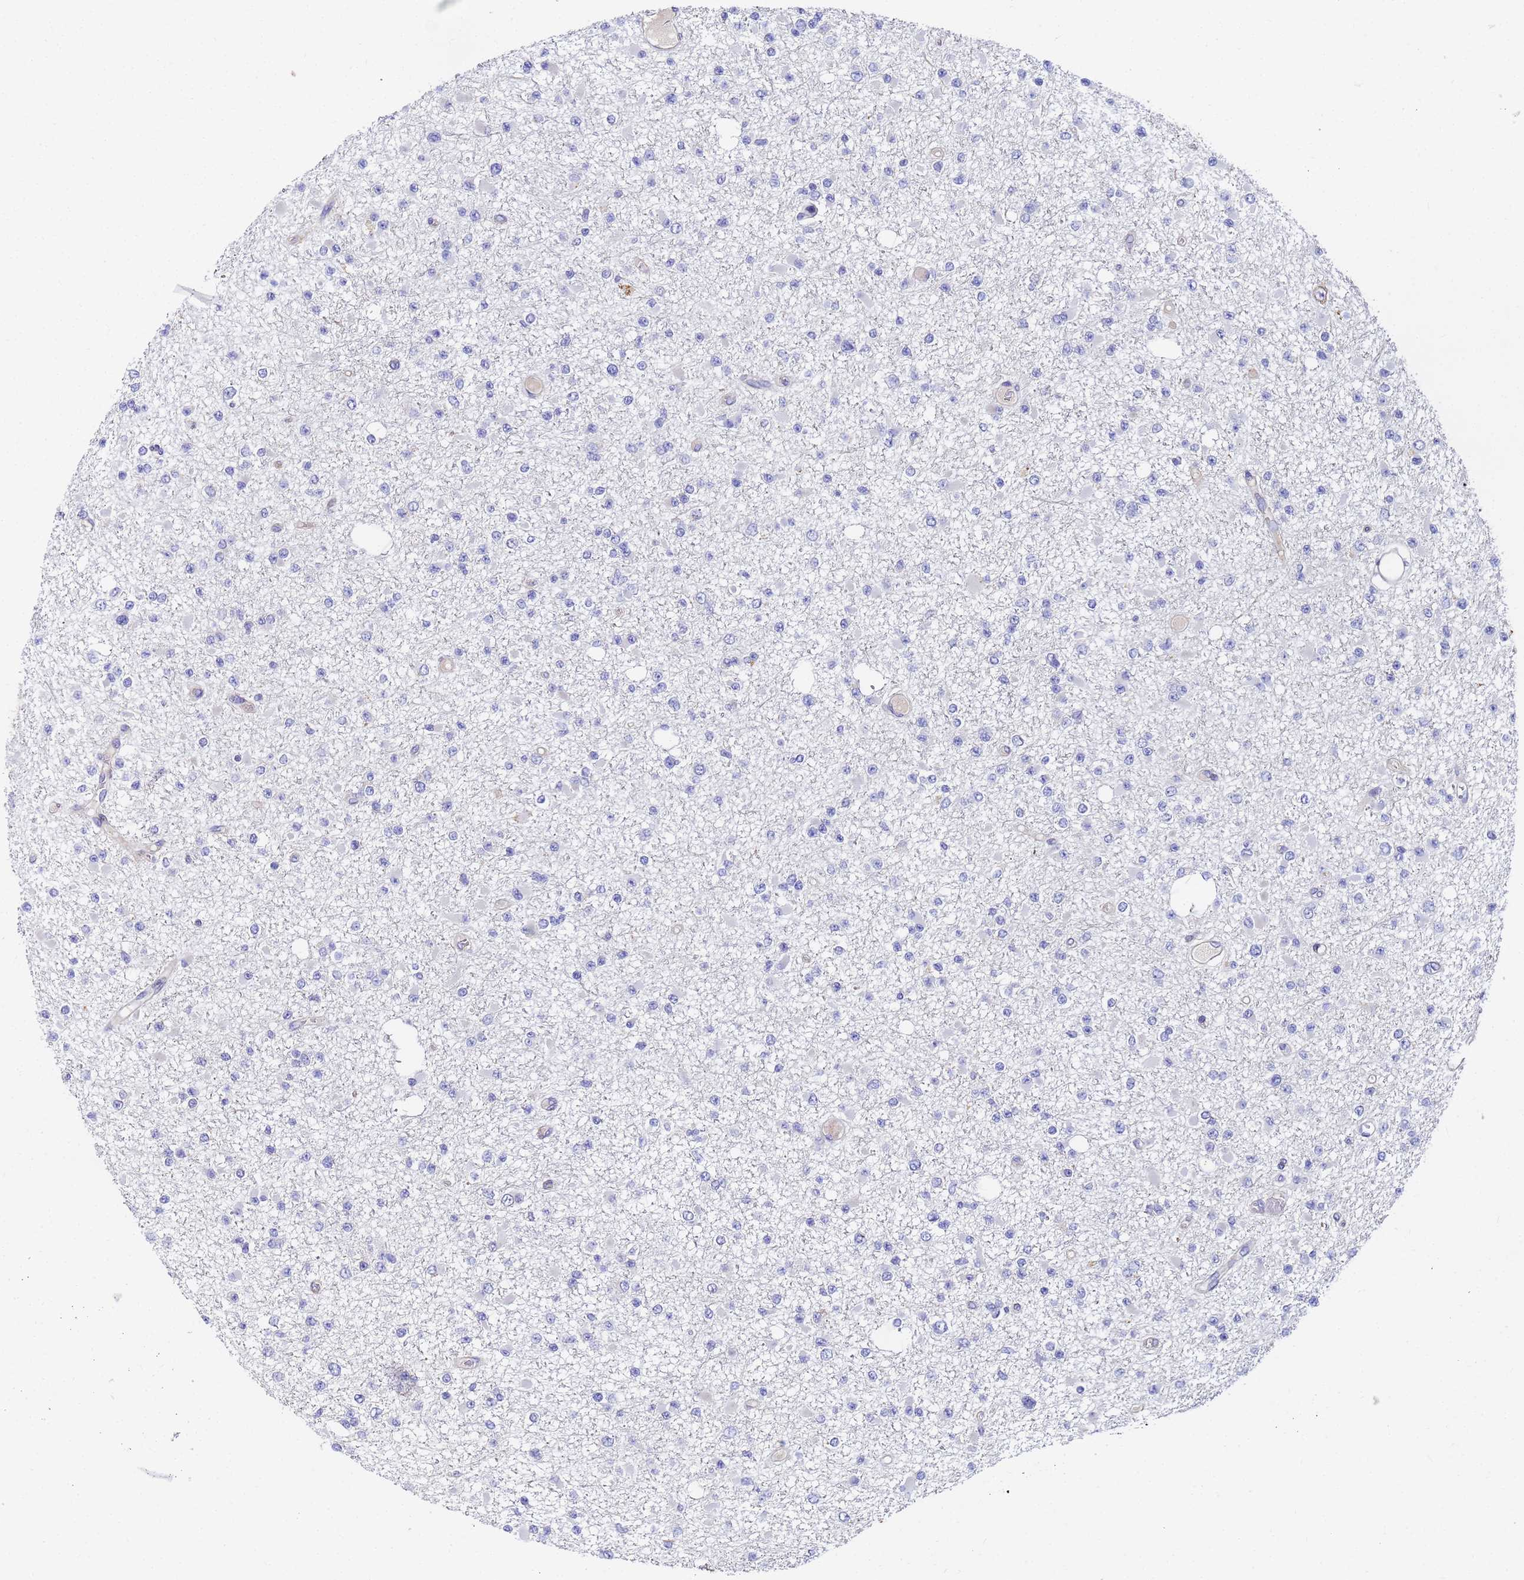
{"staining": {"intensity": "negative", "quantity": "none", "location": "none"}, "tissue": "glioma", "cell_type": "Tumor cells", "image_type": "cancer", "snomed": [{"axis": "morphology", "description": "Glioma, malignant, Low grade"}, {"axis": "topography", "description": "Brain"}], "caption": "Tumor cells are negative for brown protein staining in glioma. (DAB (3,3'-diaminobenzidine) IHC visualized using brightfield microscopy, high magnification).", "gene": "POM121", "patient": {"sex": "female", "age": 22}}